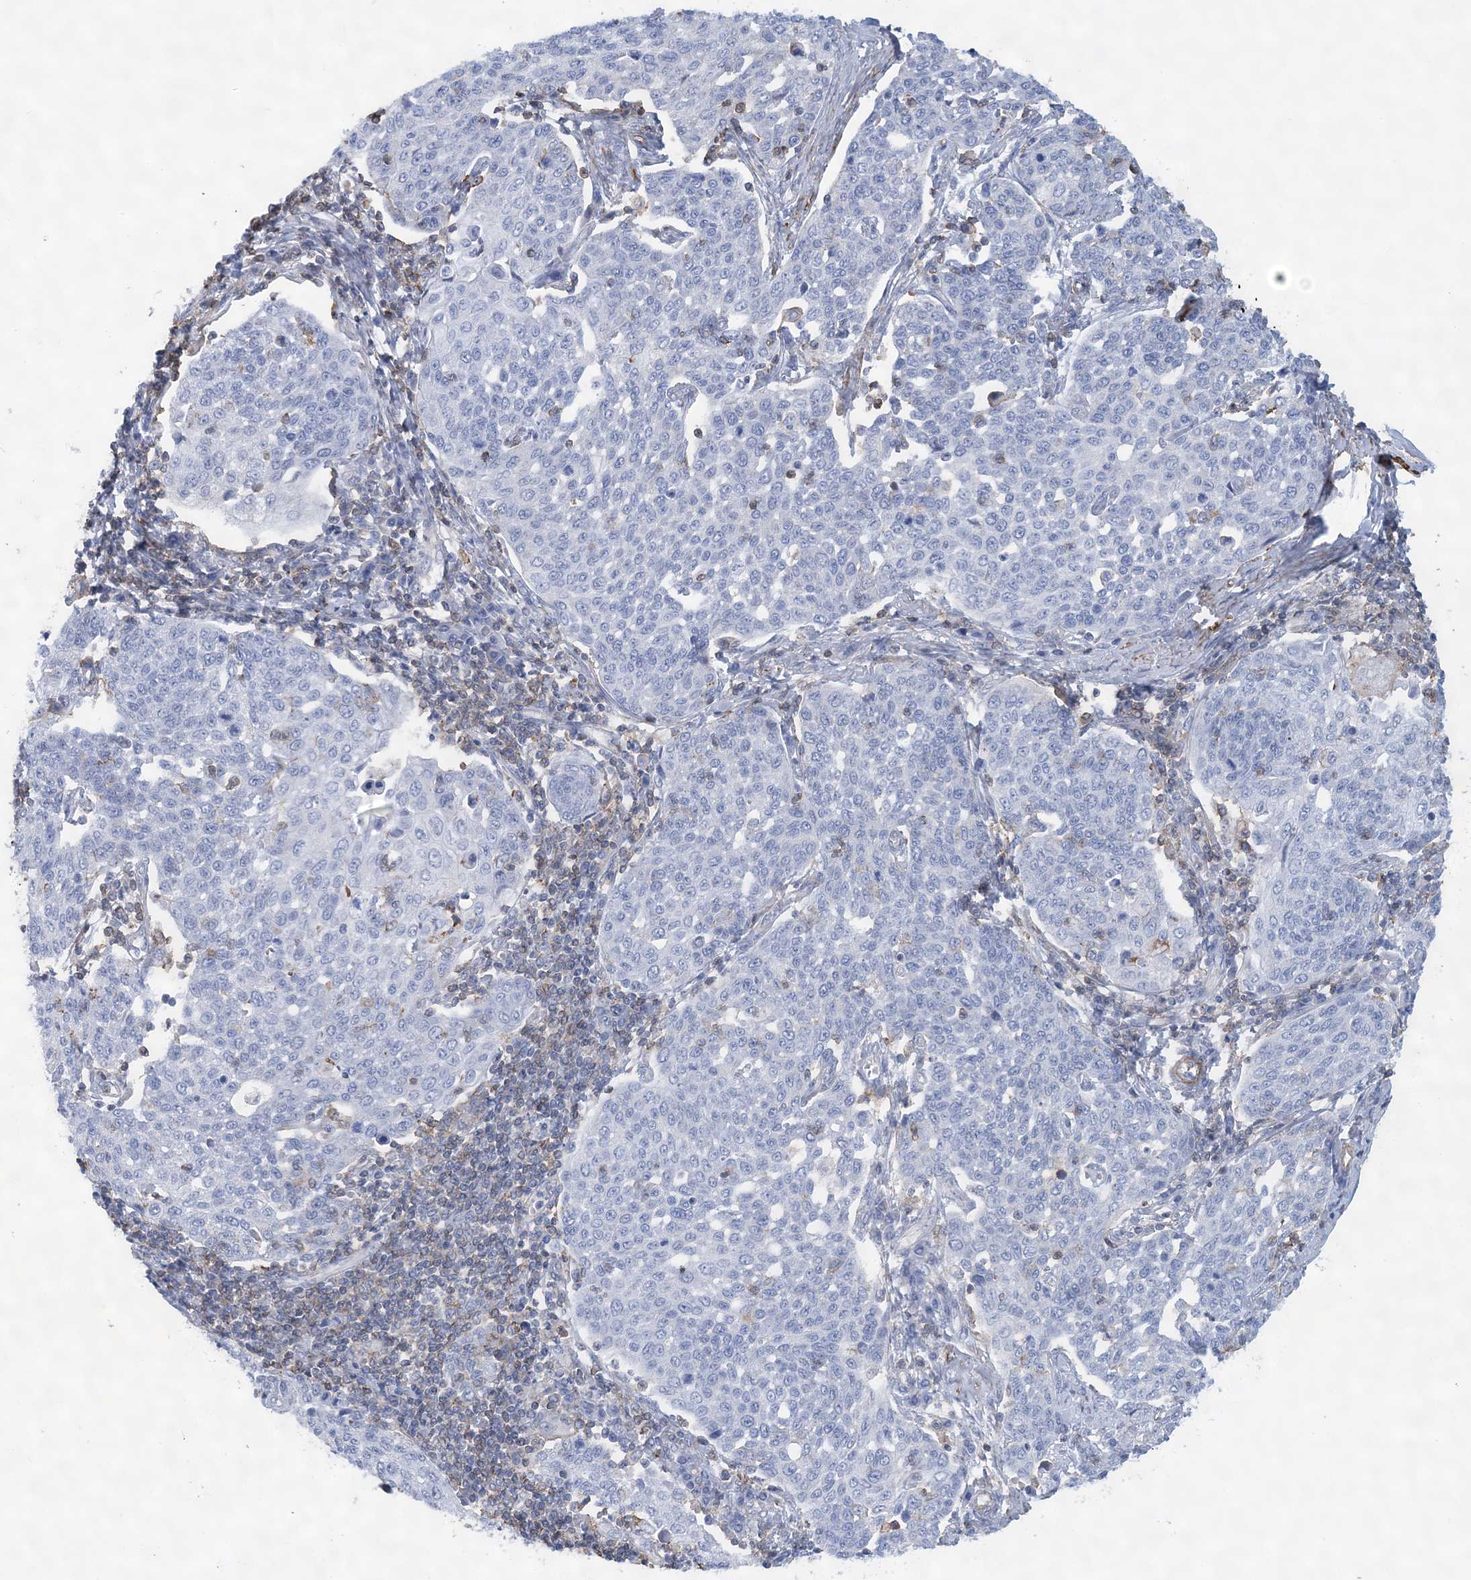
{"staining": {"intensity": "negative", "quantity": "none", "location": "none"}, "tissue": "cervical cancer", "cell_type": "Tumor cells", "image_type": "cancer", "snomed": [{"axis": "morphology", "description": "Squamous cell carcinoma, NOS"}, {"axis": "topography", "description": "Cervix"}], "caption": "Tumor cells show no significant protein expression in cervical cancer (squamous cell carcinoma). (Brightfield microscopy of DAB (3,3'-diaminobenzidine) immunohistochemistry (IHC) at high magnification).", "gene": "C11orf21", "patient": {"sex": "female", "age": 34}}